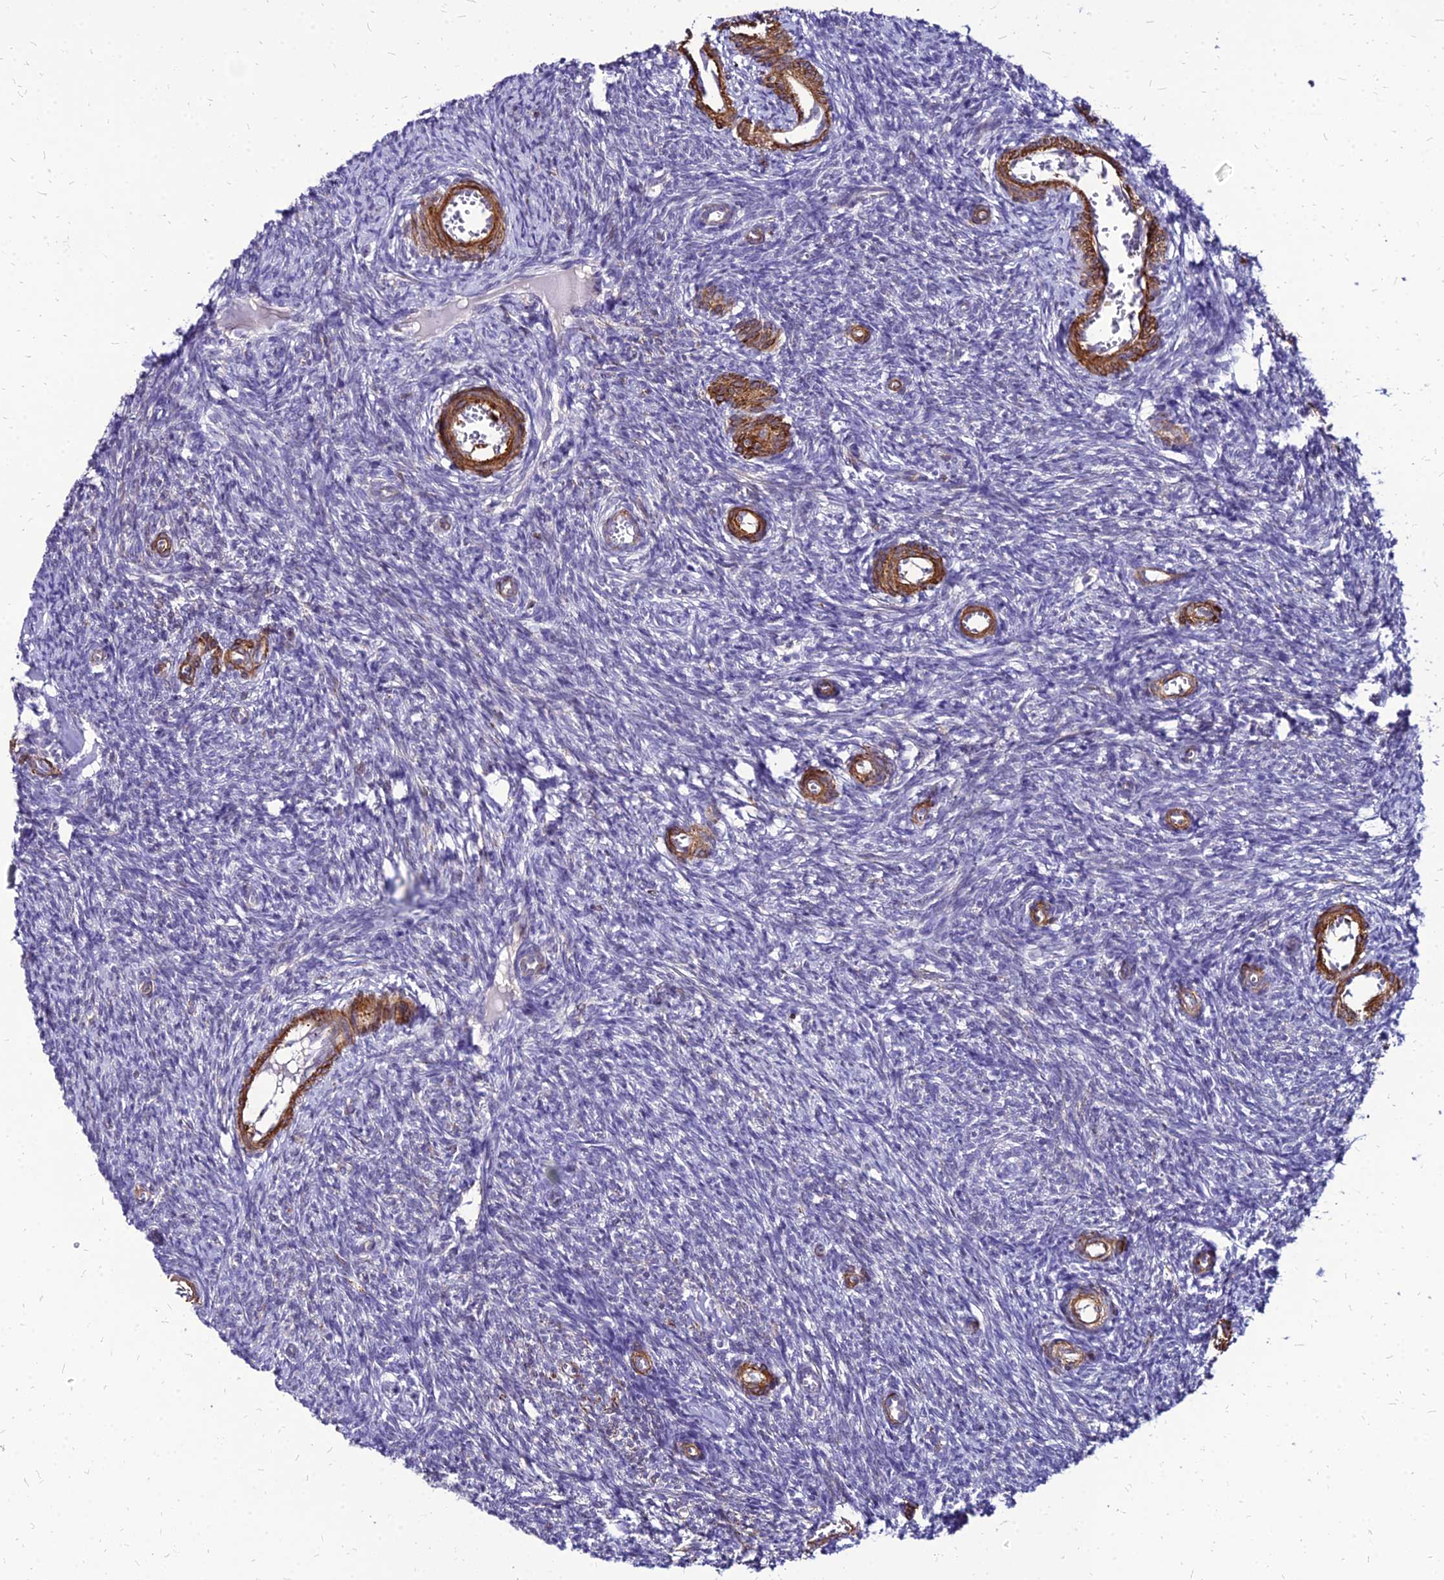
{"staining": {"intensity": "weak", "quantity": "<25%", "location": "cytoplasmic/membranous"}, "tissue": "ovary", "cell_type": "Ovarian stroma cells", "image_type": "normal", "snomed": [{"axis": "morphology", "description": "Normal tissue, NOS"}, {"axis": "topography", "description": "Ovary"}], "caption": "Immunohistochemistry (IHC) of benign human ovary displays no positivity in ovarian stroma cells.", "gene": "YEATS2", "patient": {"sex": "female", "age": 44}}